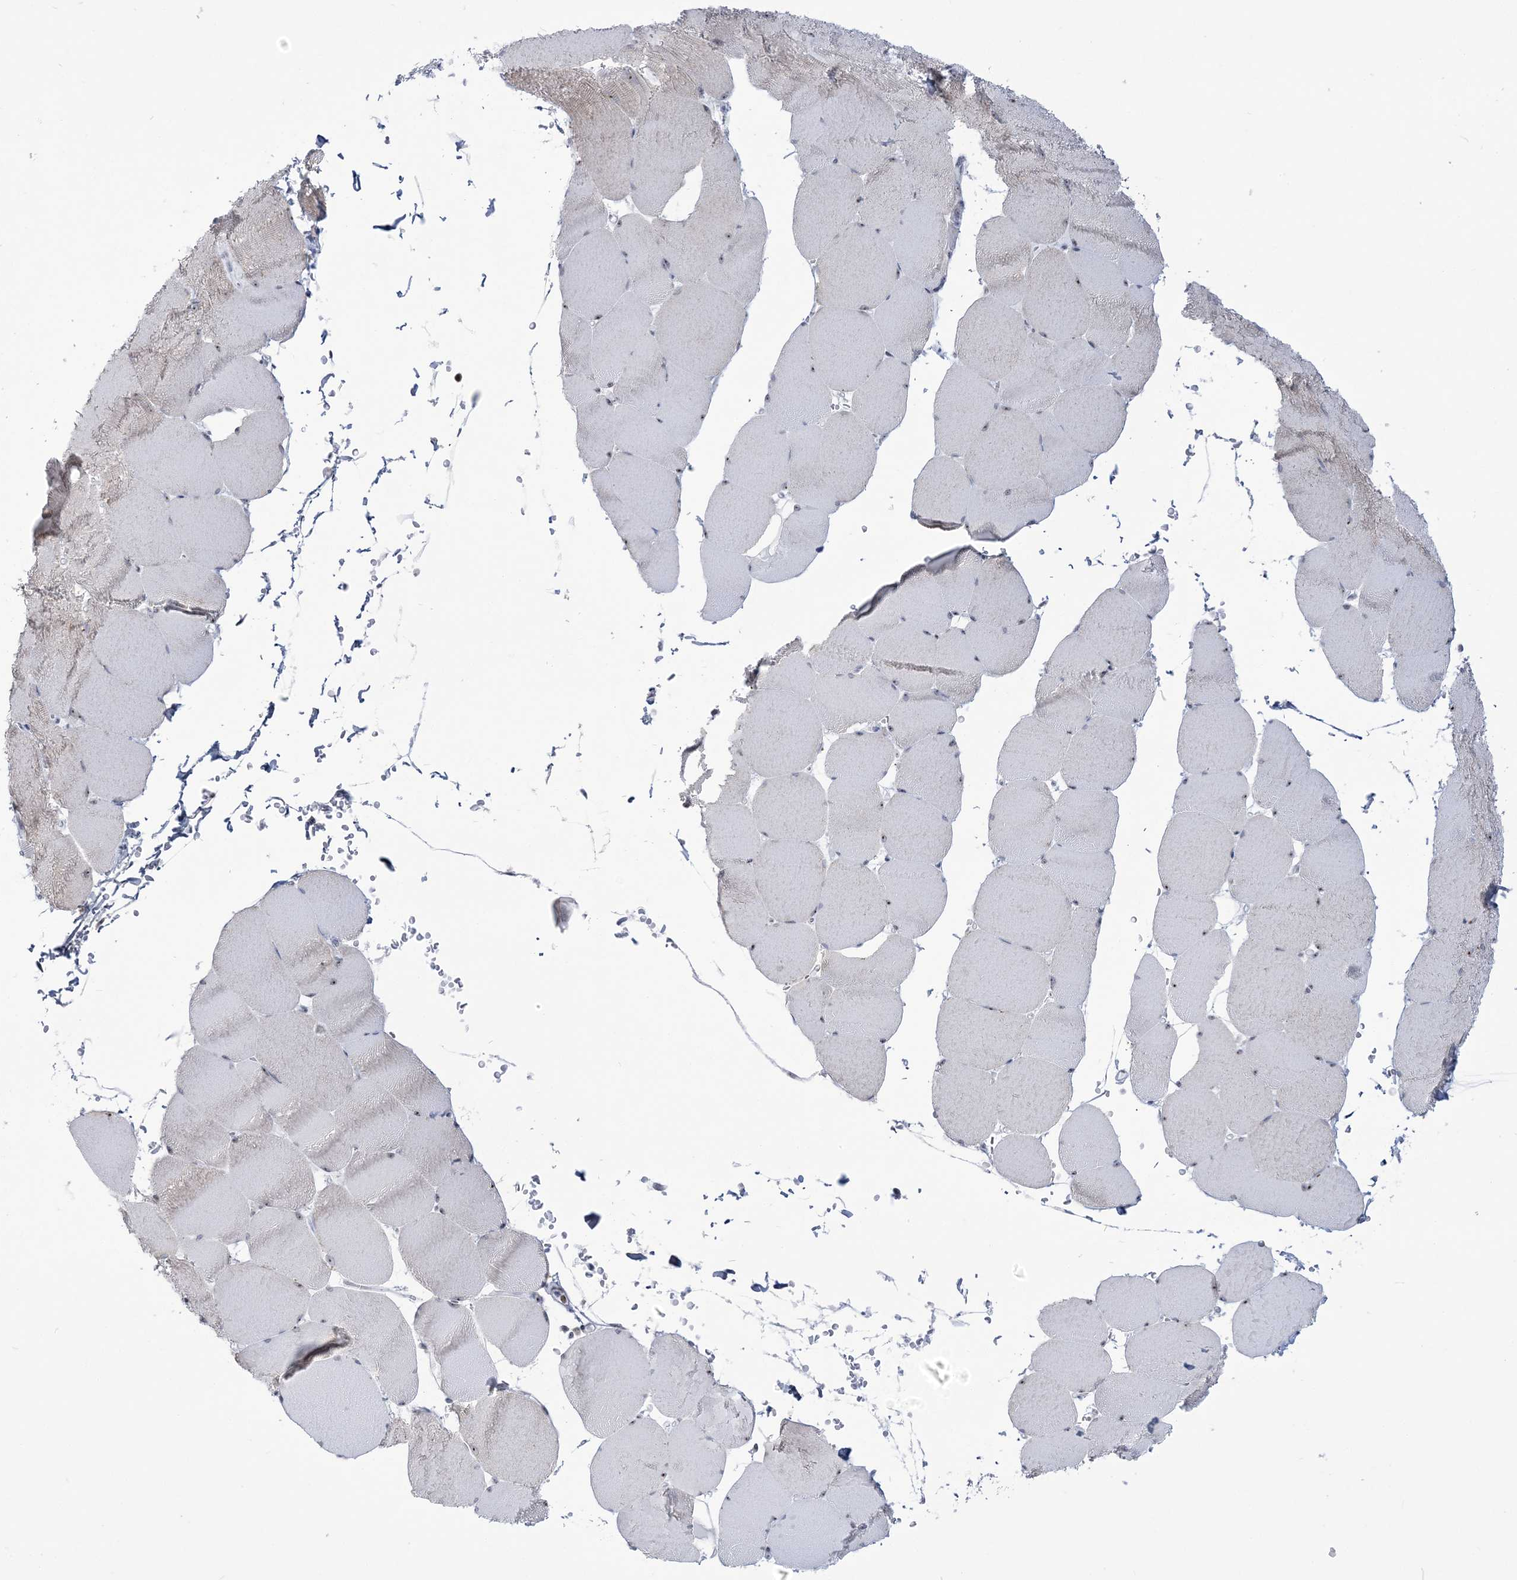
{"staining": {"intensity": "weak", "quantity": "25%-75%", "location": "cytoplasmic/membranous"}, "tissue": "skeletal muscle", "cell_type": "Myocytes", "image_type": "normal", "snomed": [{"axis": "morphology", "description": "Normal tissue, NOS"}, {"axis": "topography", "description": "Skeletal muscle"}, {"axis": "topography", "description": "Head-Neck"}], "caption": "Protein staining demonstrates weak cytoplasmic/membranous staining in about 25%-75% of myocytes in benign skeletal muscle. Nuclei are stained in blue.", "gene": "DDX21", "patient": {"sex": "male", "age": 66}}